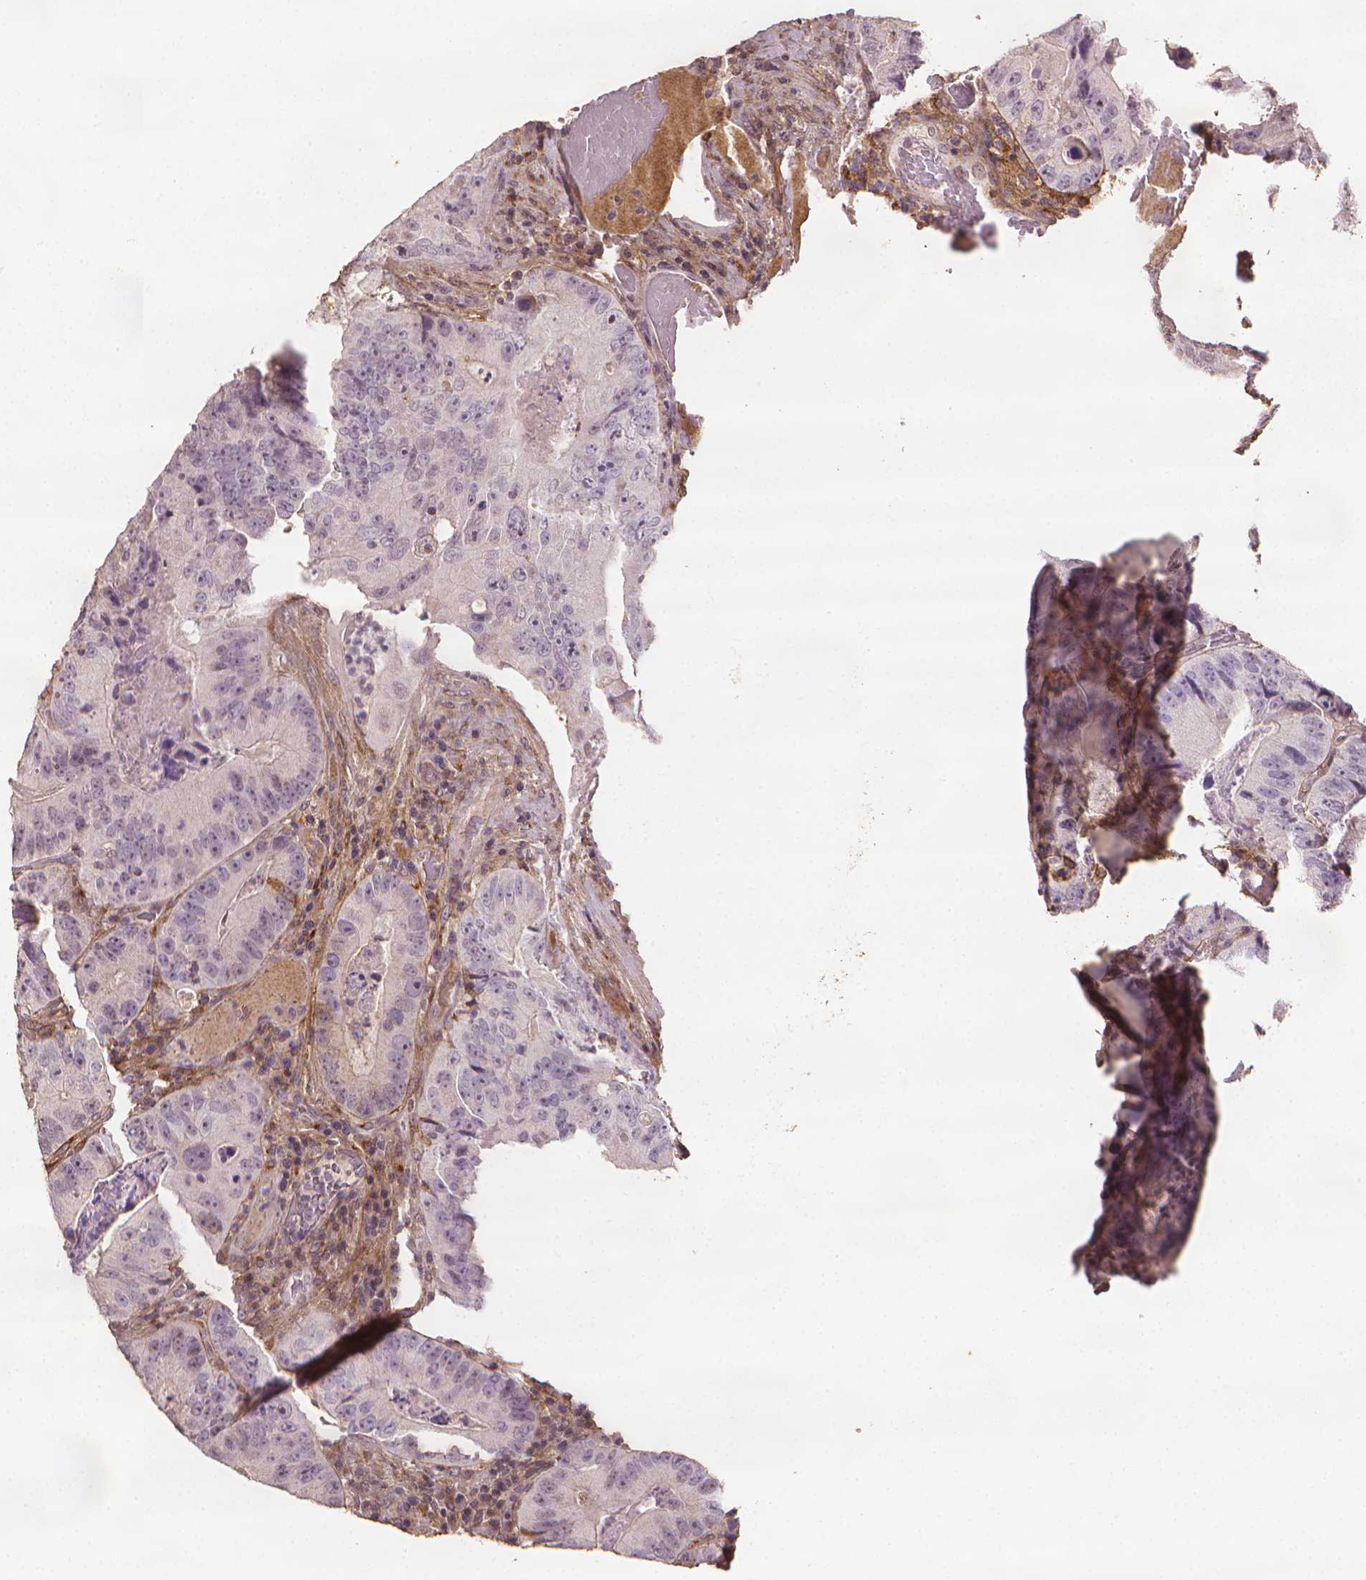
{"staining": {"intensity": "negative", "quantity": "none", "location": "none"}, "tissue": "colorectal cancer", "cell_type": "Tumor cells", "image_type": "cancer", "snomed": [{"axis": "morphology", "description": "Adenocarcinoma, NOS"}, {"axis": "topography", "description": "Colon"}], "caption": "This is an immunohistochemistry photomicrograph of human colorectal cancer. There is no expression in tumor cells.", "gene": "DCN", "patient": {"sex": "female", "age": 86}}